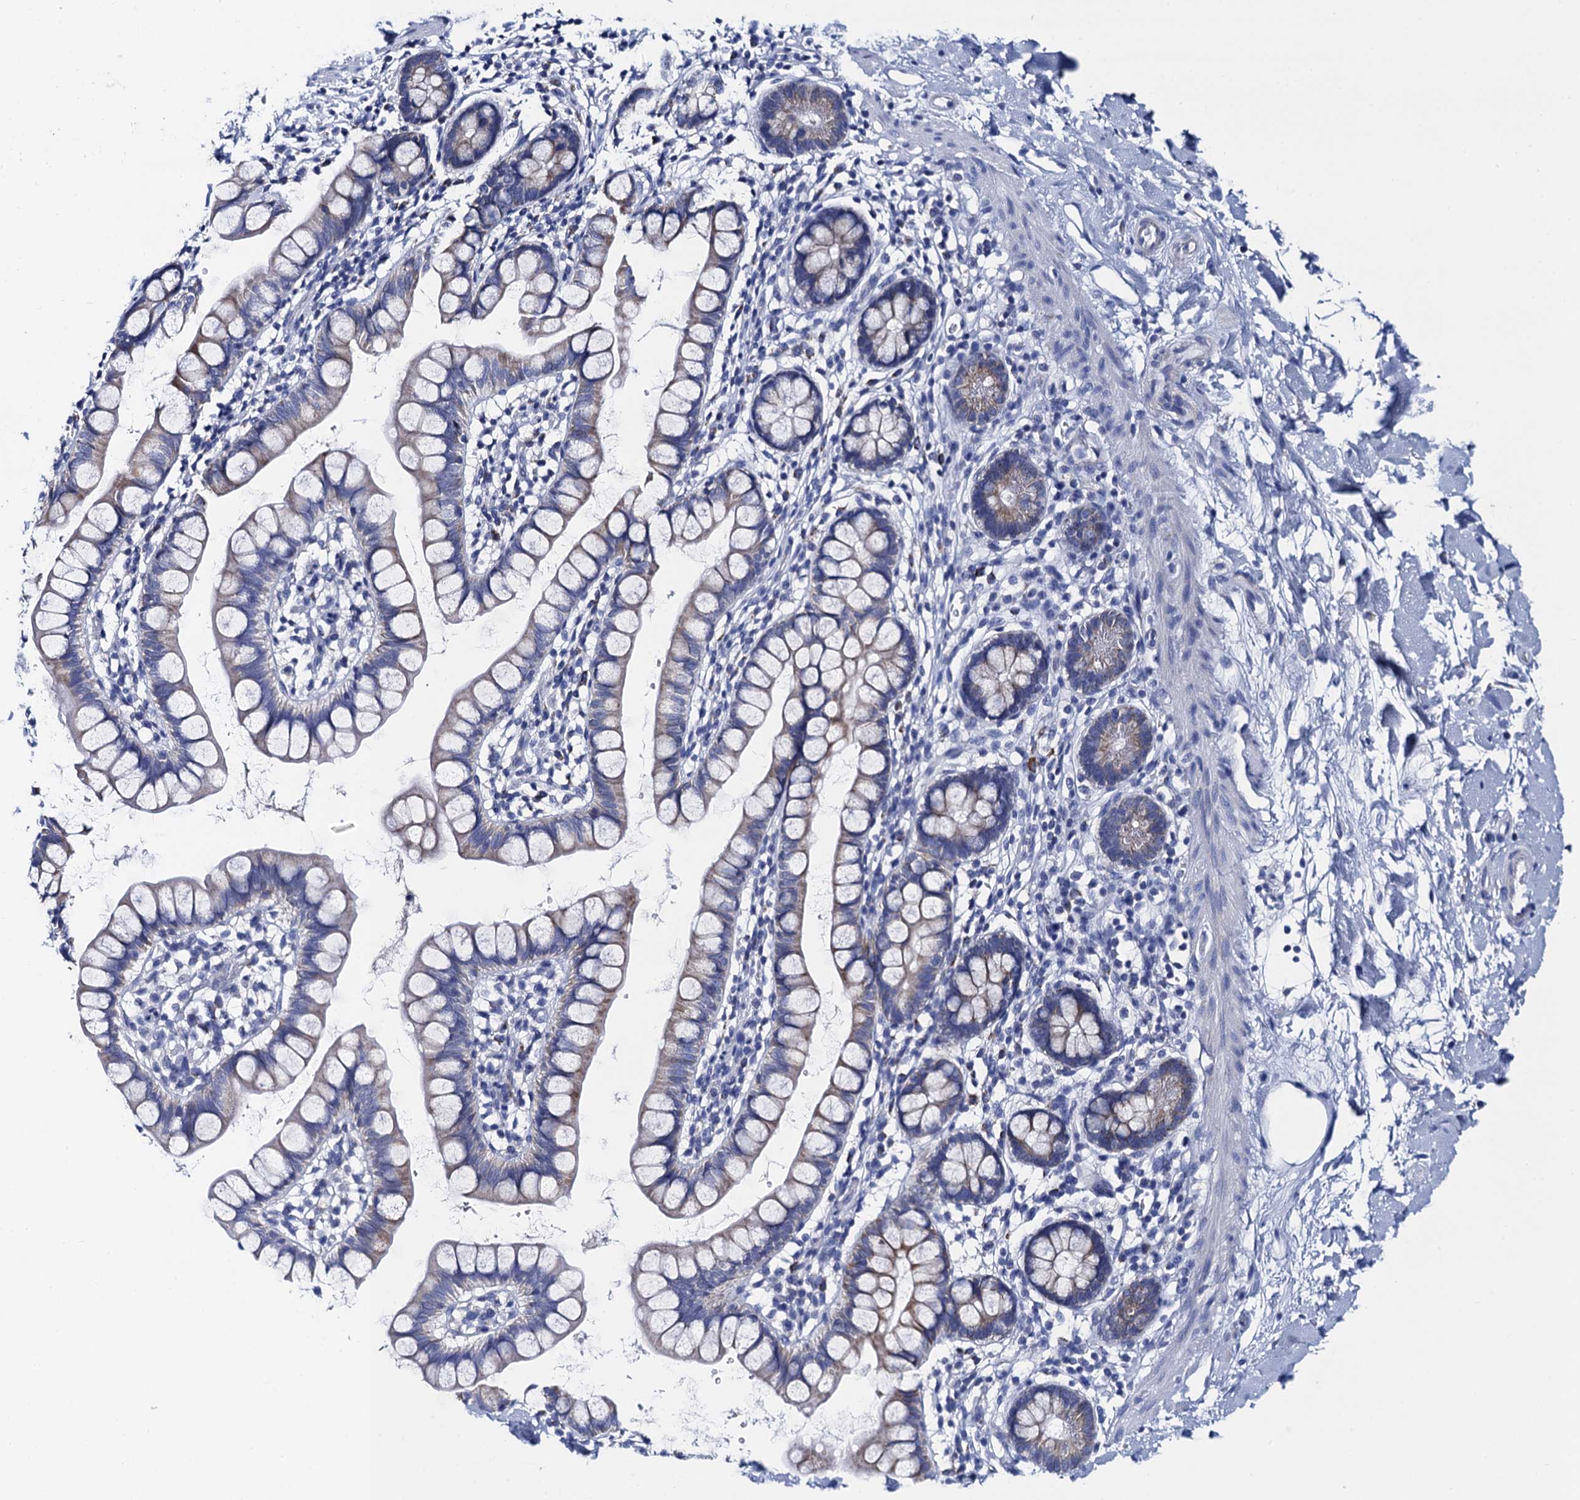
{"staining": {"intensity": "negative", "quantity": "none", "location": "none"}, "tissue": "smooth muscle", "cell_type": "Smooth muscle cells", "image_type": "normal", "snomed": [{"axis": "morphology", "description": "Normal tissue, NOS"}, {"axis": "topography", "description": "Smooth muscle"}, {"axis": "topography", "description": "Small intestine"}], "caption": "Histopathology image shows no significant protein positivity in smooth muscle cells of benign smooth muscle.", "gene": "ACADSB", "patient": {"sex": "female", "age": 84}}